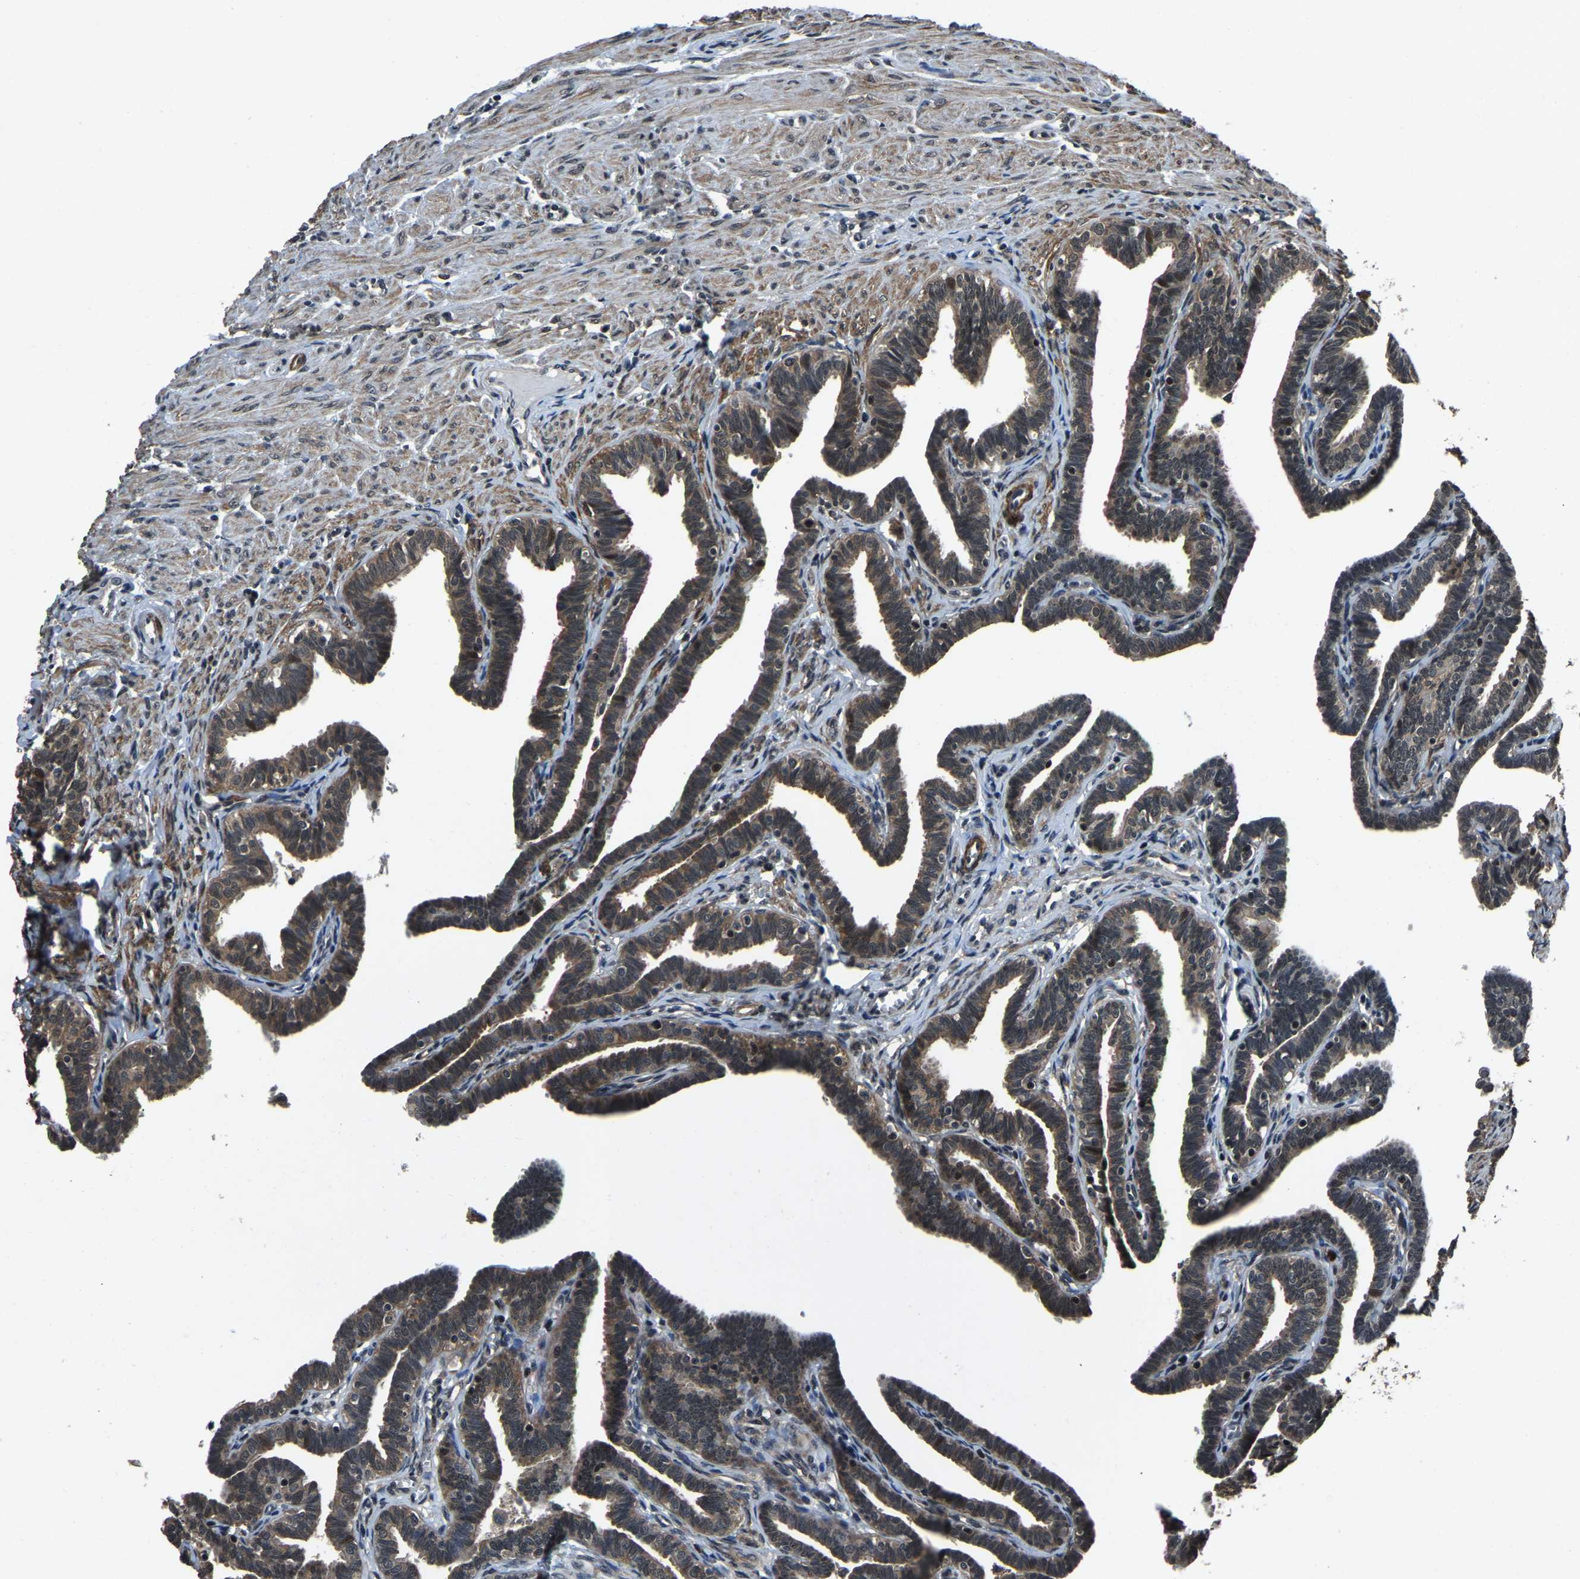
{"staining": {"intensity": "moderate", "quantity": "25%-75%", "location": "cytoplasmic/membranous"}, "tissue": "fallopian tube", "cell_type": "Glandular cells", "image_type": "normal", "snomed": [{"axis": "morphology", "description": "Normal tissue, NOS"}, {"axis": "topography", "description": "Fallopian tube"}, {"axis": "topography", "description": "Ovary"}], "caption": "A brown stain highlights moderate cytoplasmic/membranous expression of a protein in glandular cells of unremarkable human fallopian tube. (Stains: DAB in brown, nuclei in blue, Microscopy: brightfield microscopy at high magnification).", "gene": "ANKIB1", "patient": {"sex": "female", "age": 23}}